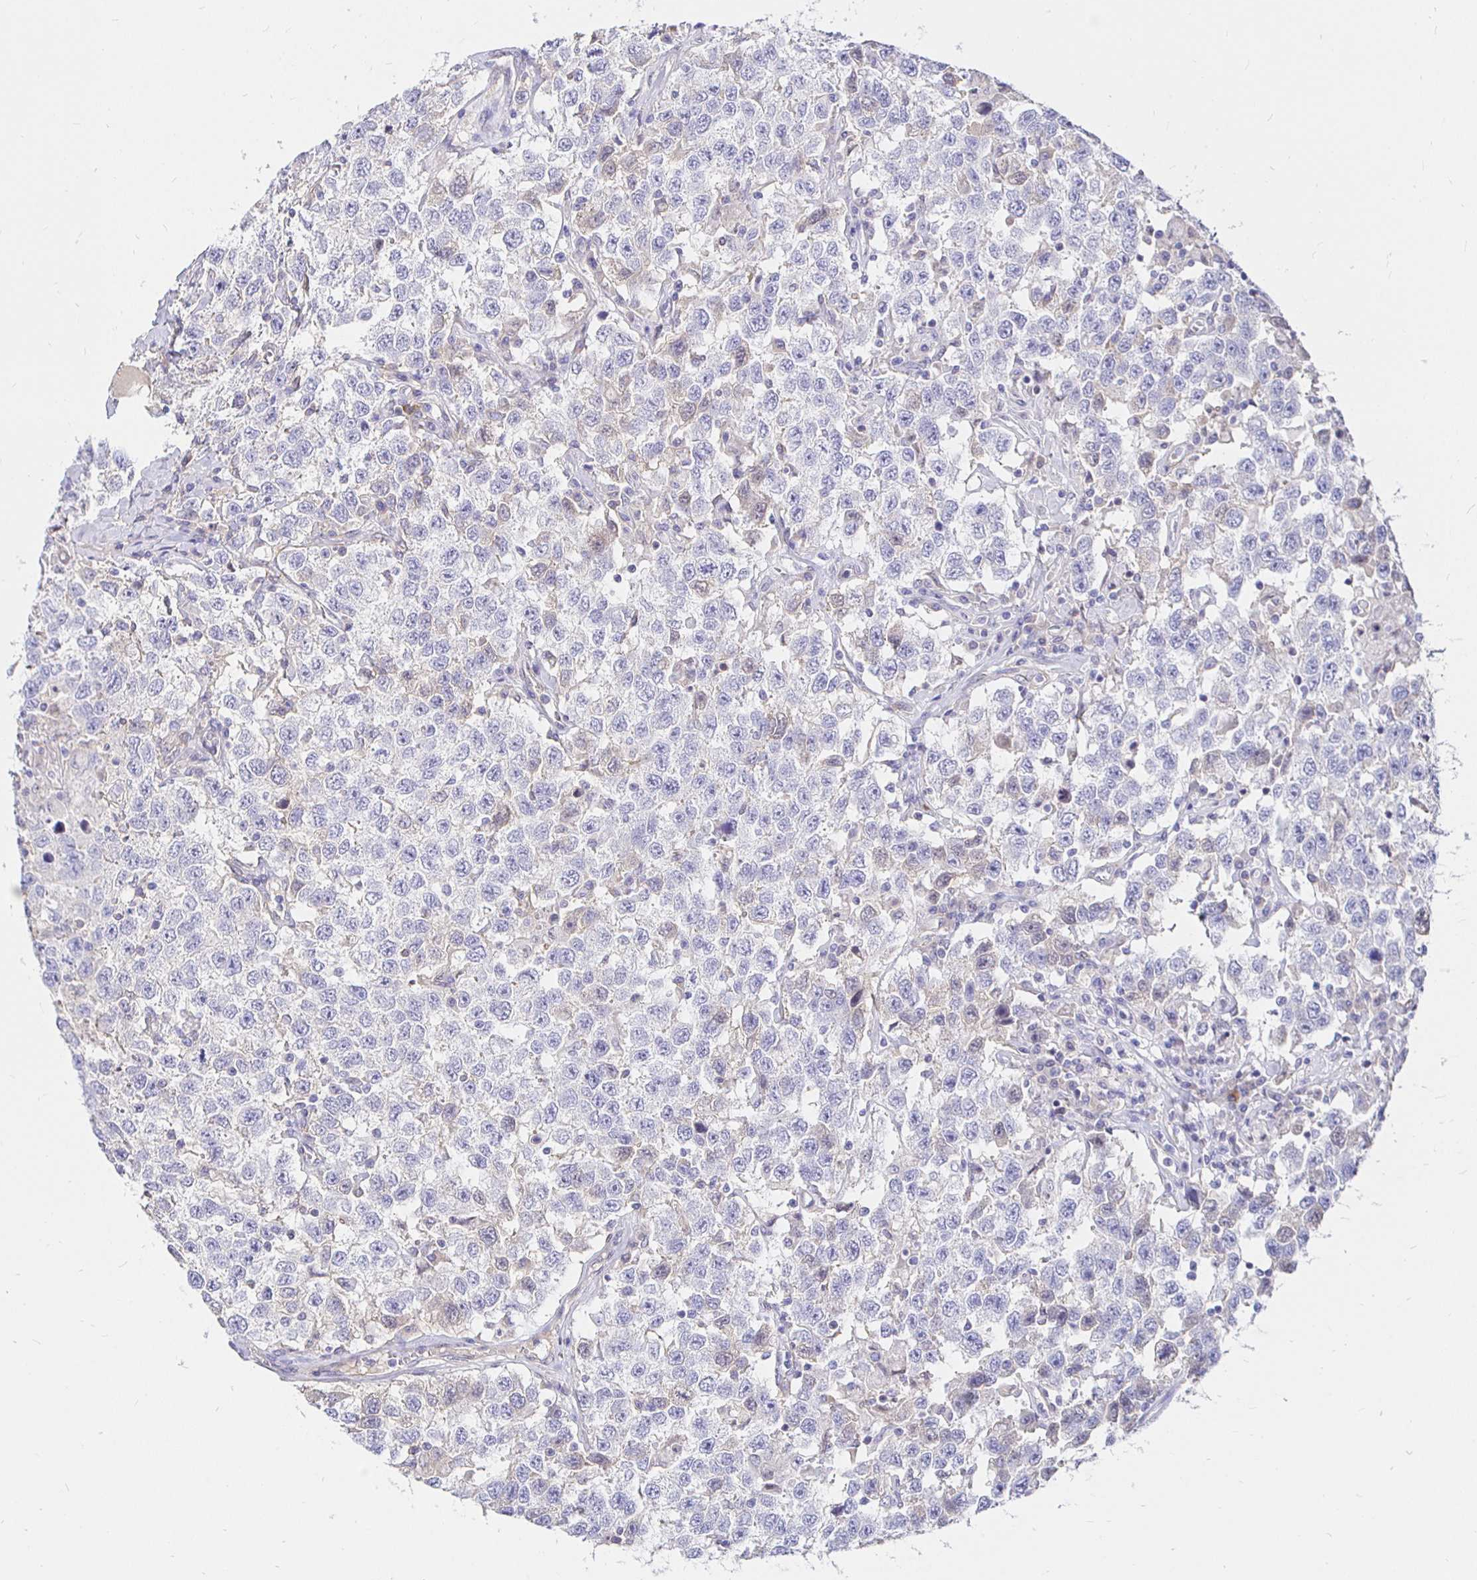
{"staining": {"intensity": "negative", "quantity": "none", "location": "none"}, "tissue": "testis cancer", "cell_type": "Tumor cells", "image_type": "cancer", "snomed": [{"axis": "morphology", "description": "Seminoma, NOS"}, {"axis": "topography", "description": "Testis"}], "caption": "Immunohistochemistry image of neoplastic tissue: testis cancer (seminoma) stained with DAB reveals no significant protein expression in tumor cells. Nuclei are stained in blue.", "gene": "PALM2AKAP2", "patient": {"sex": "male", "age": 41}}